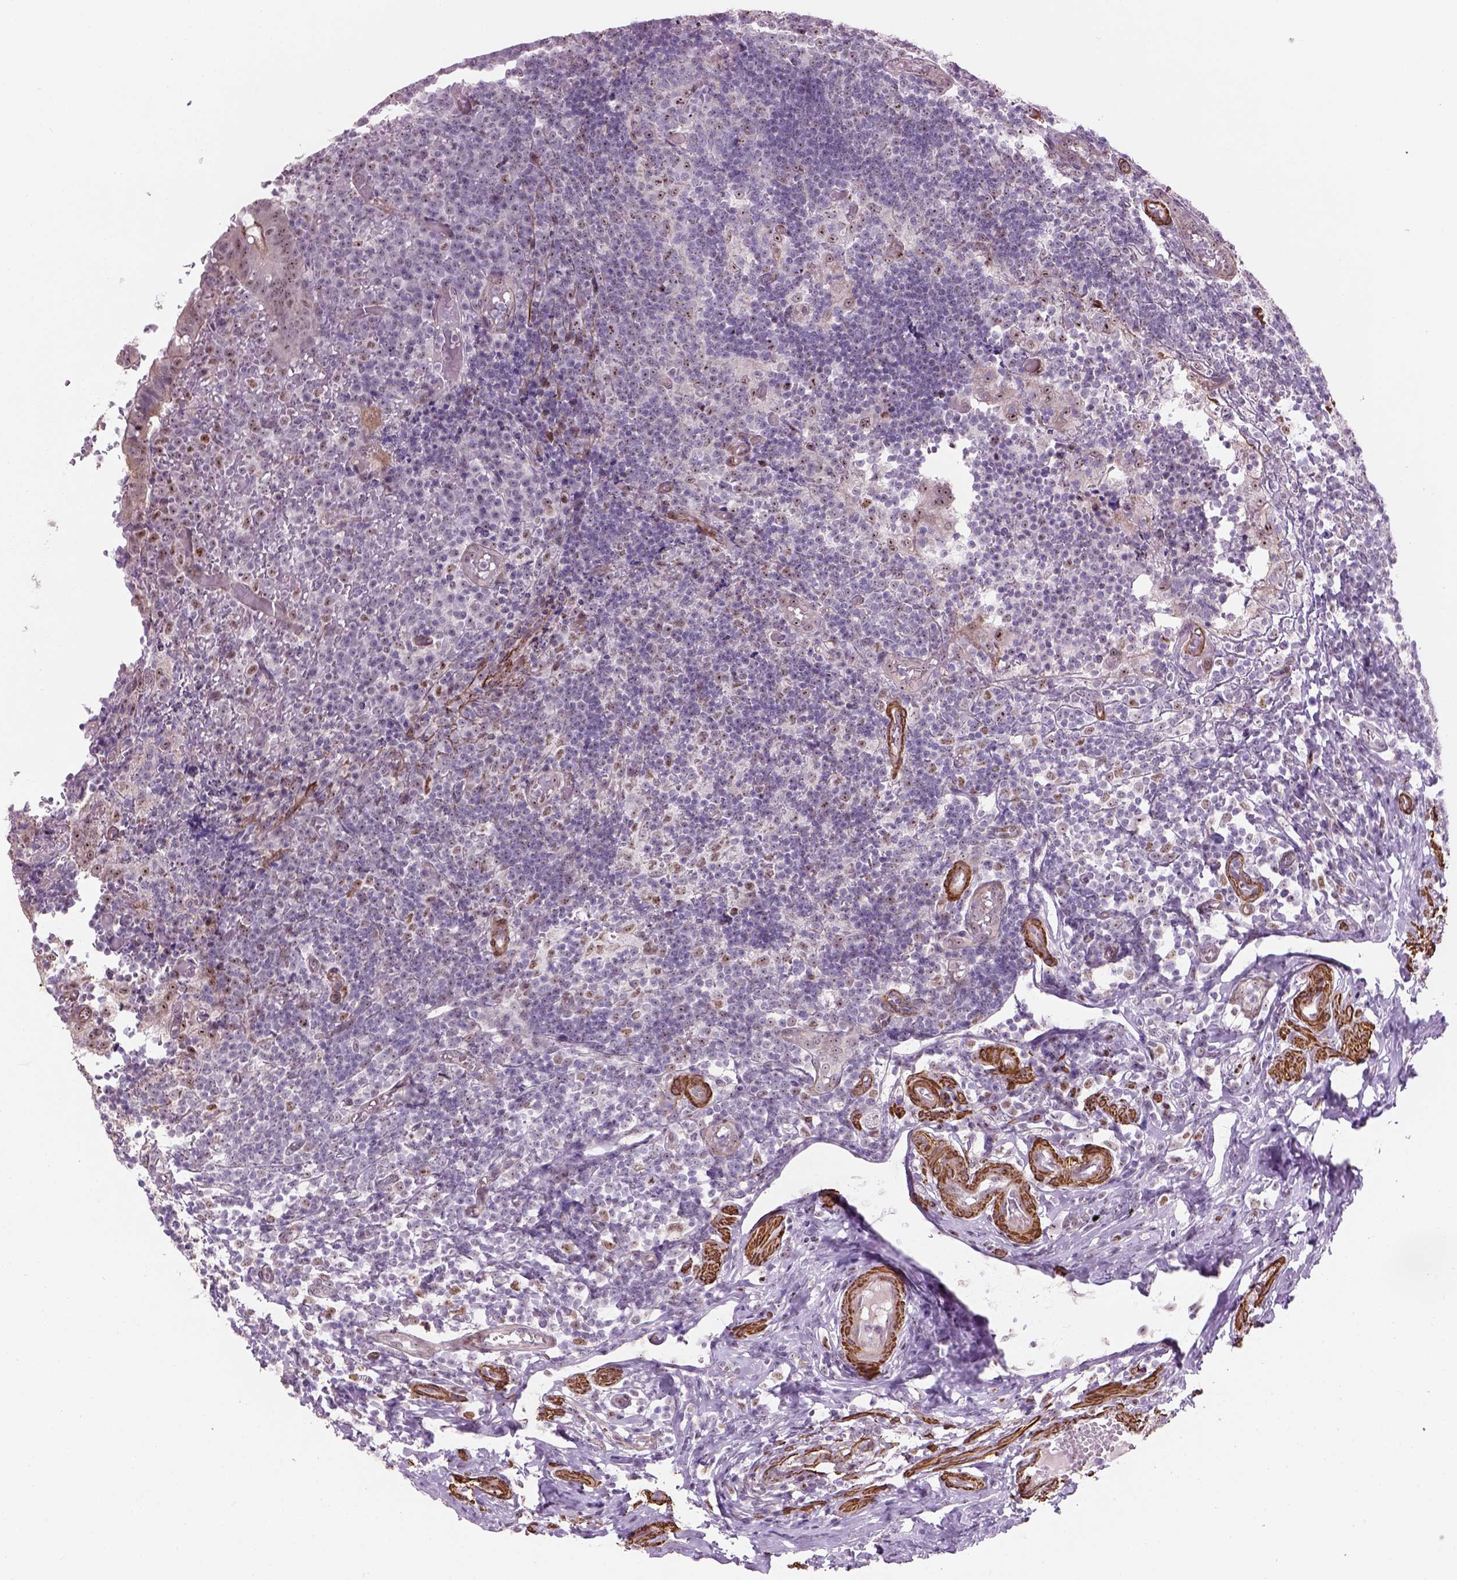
{"staining": {"intensity": "moderate", "quantity": ">75%", "location": "nuclear"}, "tissue": "appendix", "cell_type": "Glandular cells", "image_type": "normal", "snomed": [{"axis": "morphology", "description": "Normal tissue, NOS"}, {"axis": "topography", "description": "Appendix"}], "caption": "Brown immunohistochemical staining in benign appendix exhibits moderate nuclear staining in approximately >75% of glandular cells. The protein of interest is stained brown, and the nuclei are stained in blue (DAB (3,3'-diaminobenzidine) IHC with brightfield microscopy, high magnification).", "gene": "RRS1", "patient": {"sex": "male", "age": 18}}